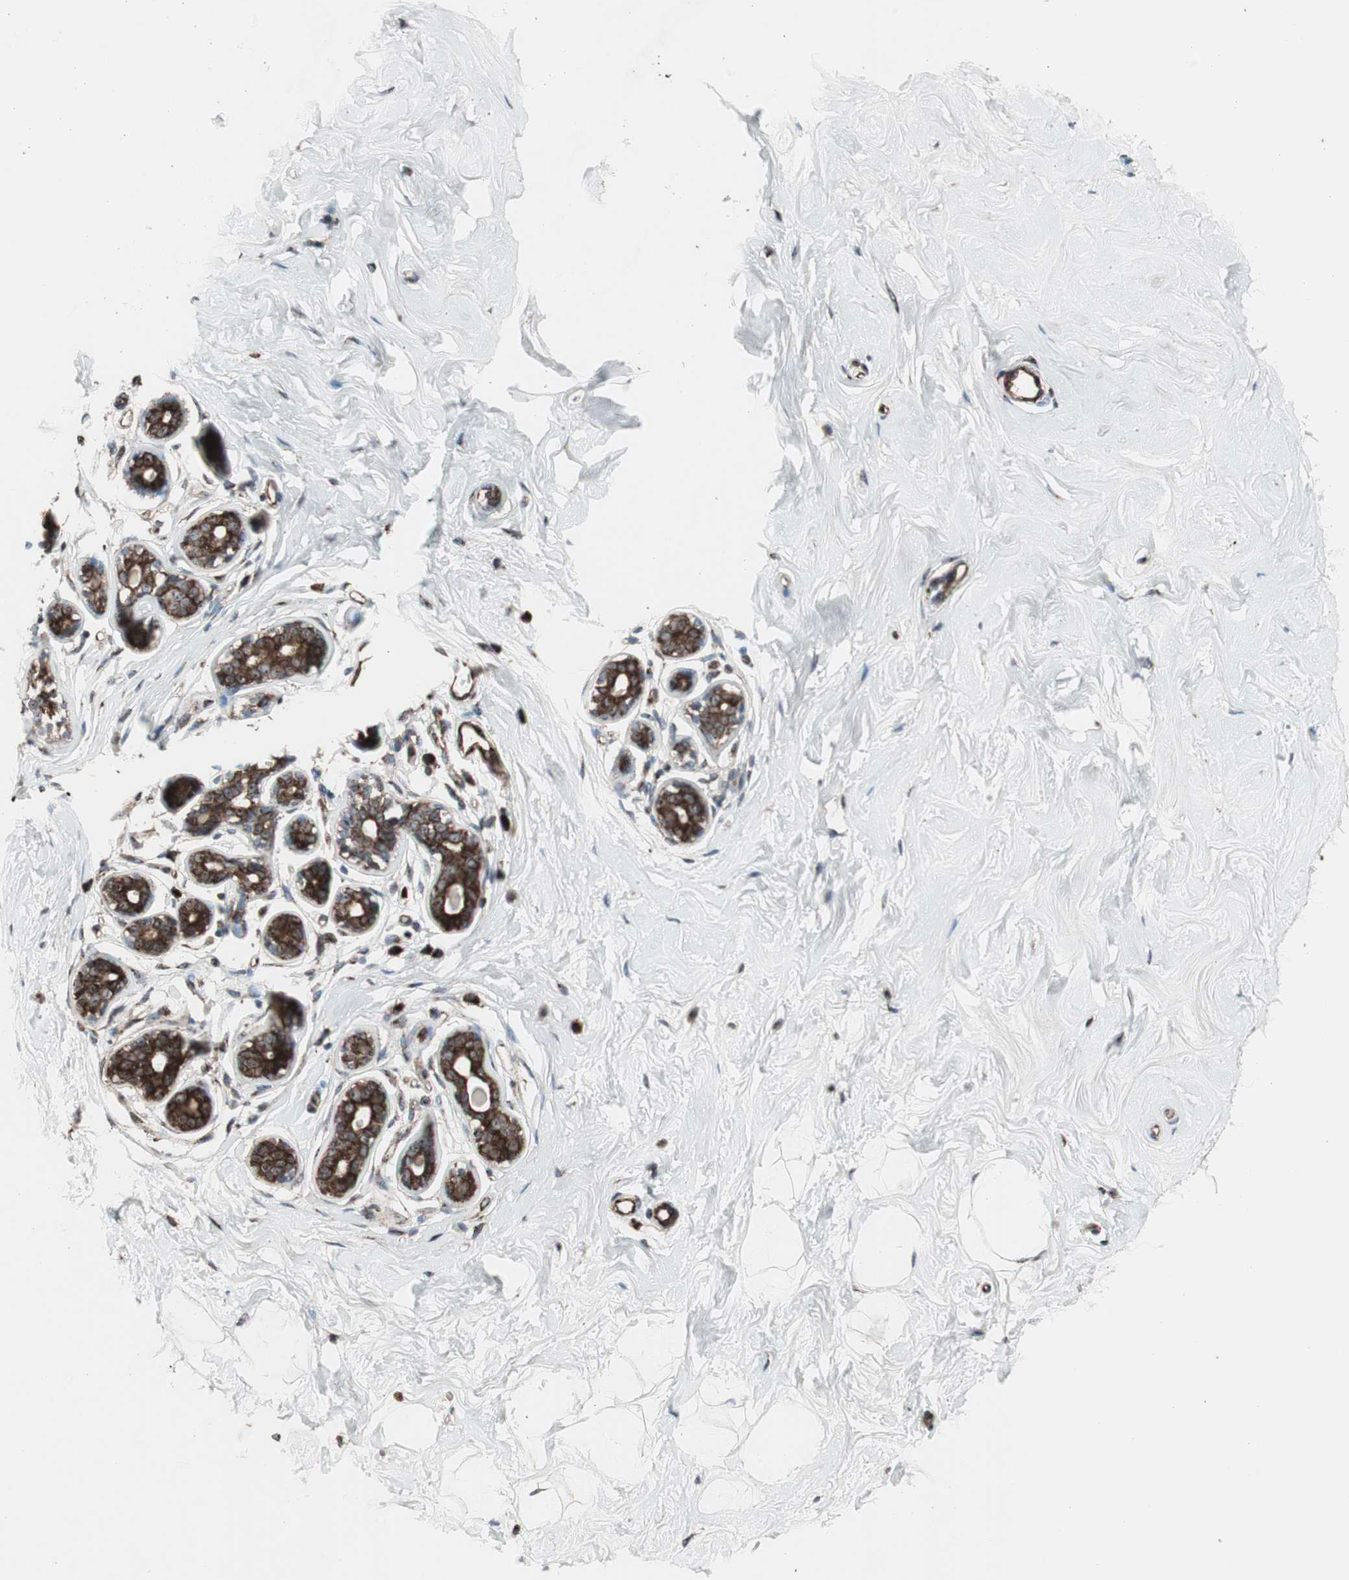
{"staining": {"intensity": "moderate", "quantity": ">75%", "location": "cytoplasmic/membranous"}, "tissue": "breast", "cell_type": "Adipocytes", "image_type": "normal", "snomed": [{"axis": "morphology", "description": "Normal tissue, NOS"}, {"axis": "topography", "description": "Breast"}], "caption": "IHC photomicrograph of unremarkable breast stained for a protein (brown), which reveals medium levels of moderate cytoplasmic/membranous positivity in approximately >75% of adipocytes.", "gene": "CCL14", "patient": {"sex": "female", "age": 23}}